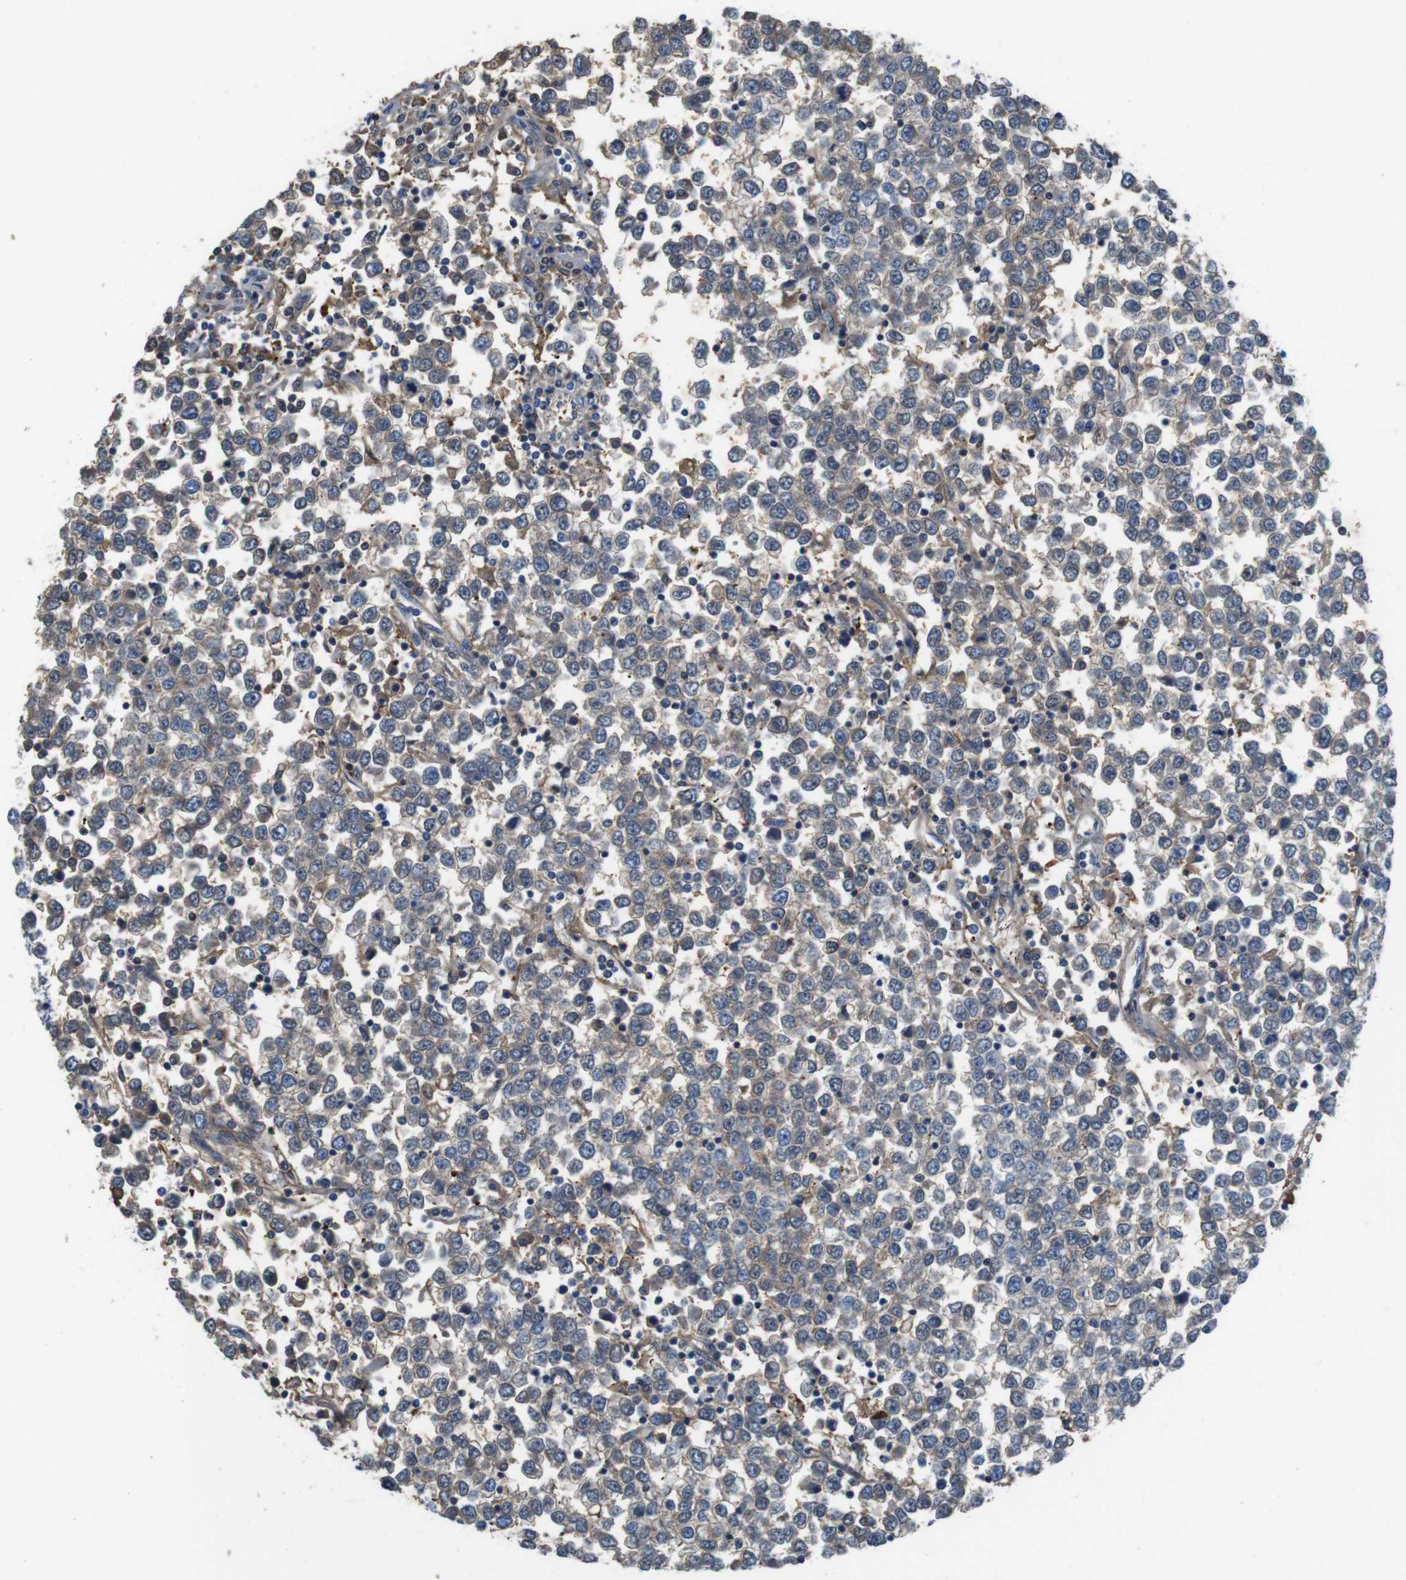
{"staining": {"intensity": "weak", "quantity": "<25%", "location": "cytoplasmic/membranous"}, "tissue": "testis cancer", "cell_type": "Tumor cells", "image_type": "cancer", "snomed": [{"axis": "morphology", "description": "Seminoma, NOS"}, {"axis": "topography", "description": "Testis"}], "caption": "Protein analysis of testis cancer (seminoma) demonstrates no significant positivity in tumor cells. The staining was performed using DAB to visualize the protein expression in brown, while the nuclei were stained in blue with hematoxylin (Magnification: 20x).", "gene": "TMPRSS15", "patient": {"sex": "male", "age": 65}}